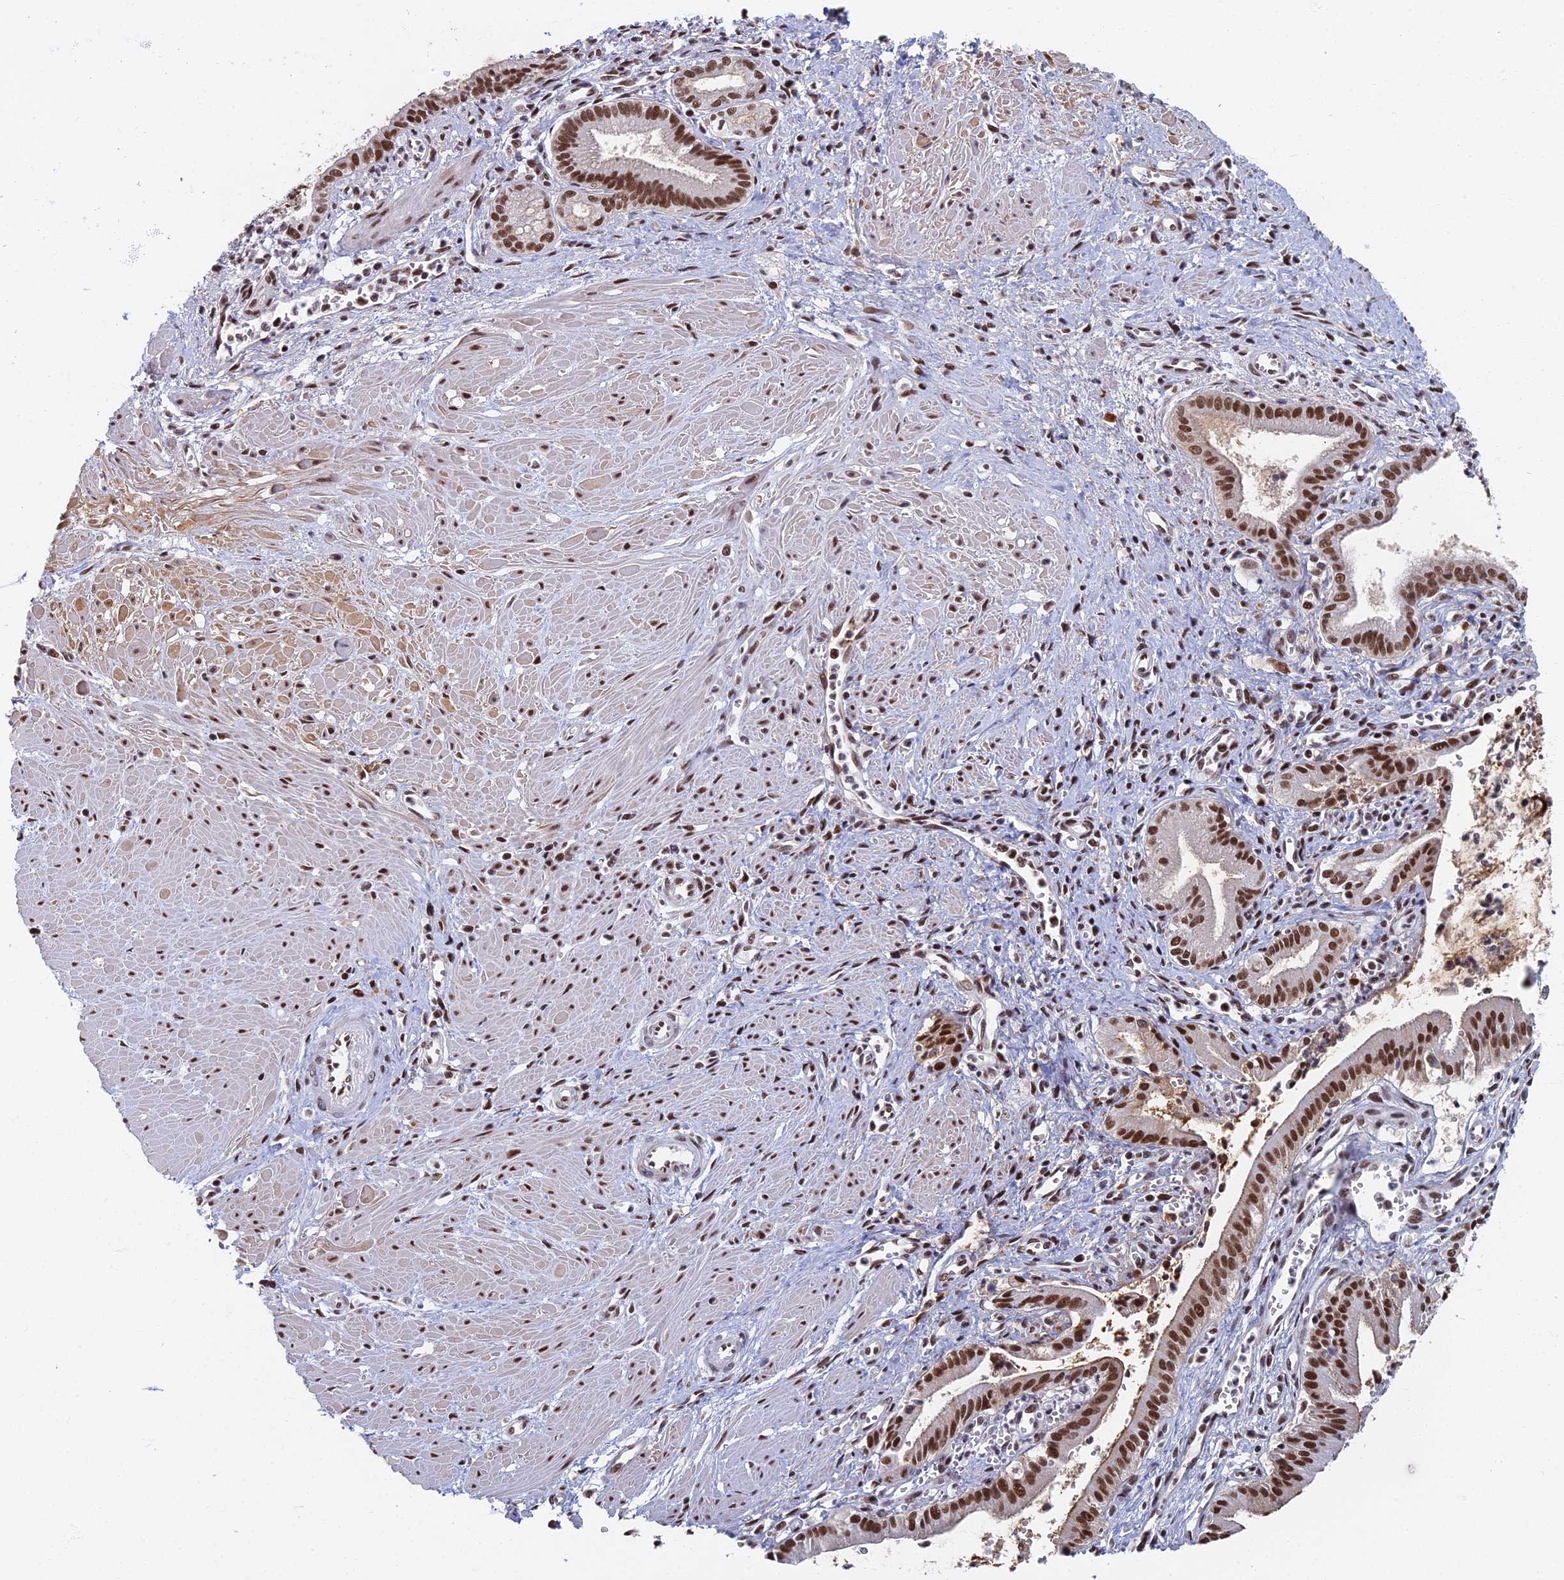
{"staining": {"intensity": "strong", "quantity": ">75%", "location": "nuclear"}, "tissue": "pancreatic cancer", "cell_type": "Tumor cells", "image_type": "cancer", "snomed": [{"axis": "morphology", "description": "Adenocarcinoma, NOS"}, {"axis": "topography", "description": "Pancreas"}], "caption": "Pancreatic cancer stained with a brown dye reveals strong nuclear positive expression in approximately >75% of tumor cells.", "gene": "TAF13", "patient": {"sex": "male", "age": 78}}